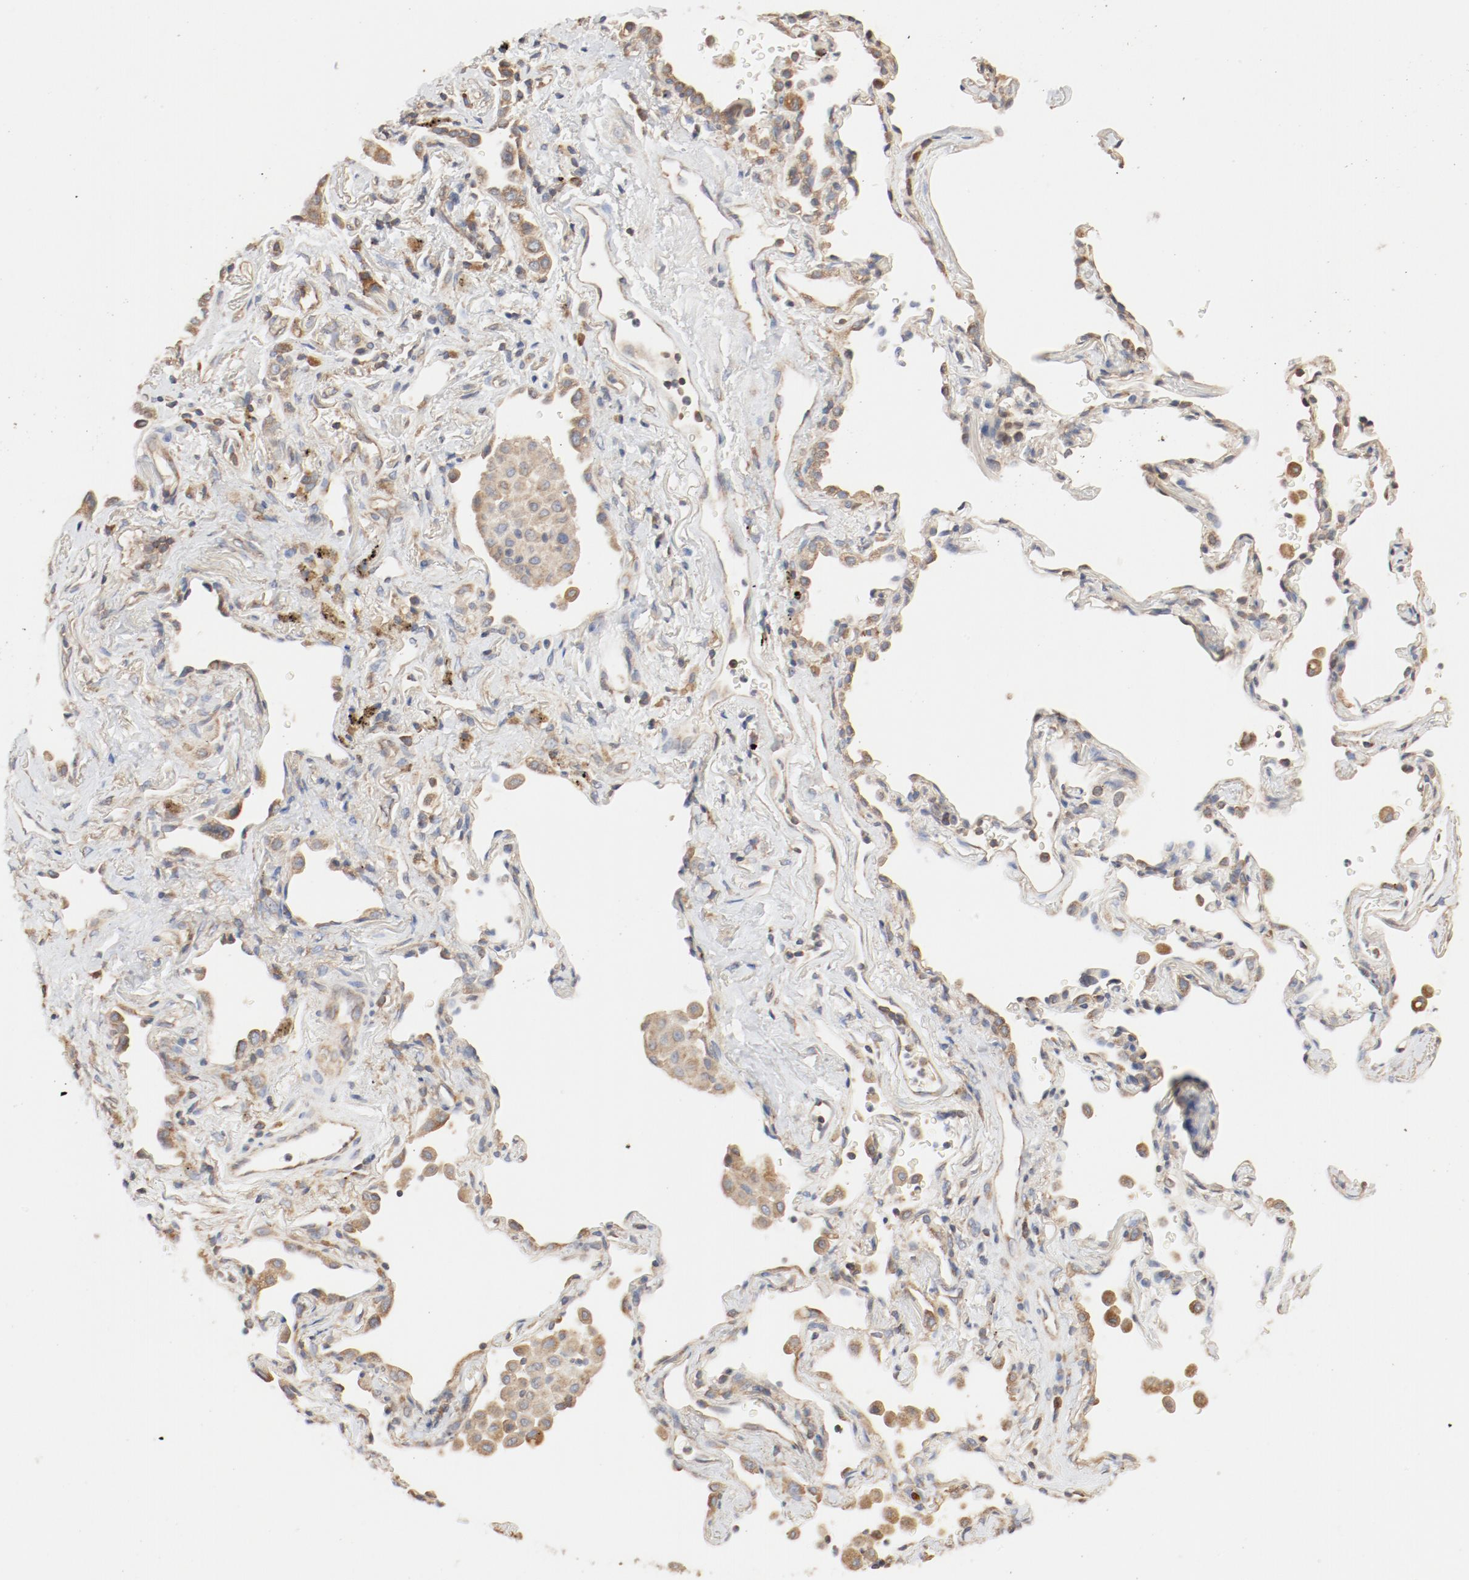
{"staining": {"intensity": "moderate", "quantity": ">75%", "location": "cytoplasmic/membranous"}, "tissue": "lung cancer", "cell_type": "Tumor cells", "image_type": "cancer", "snomed": [{"axis": "morphology", "description": "Squamous cell carcinoma, NOS"}, {"axis": "topography", "description": "Lung"}], "caption": "Approximately >75% of tumor cells in human squamous cell carcinoma (lung) demonstrate moderate cytoplasmic/membranous protein positivity as visualized by brown immunohistochemical staining.", "gene": "RPS6", "patient": {"sex": "female", "age": 67}}